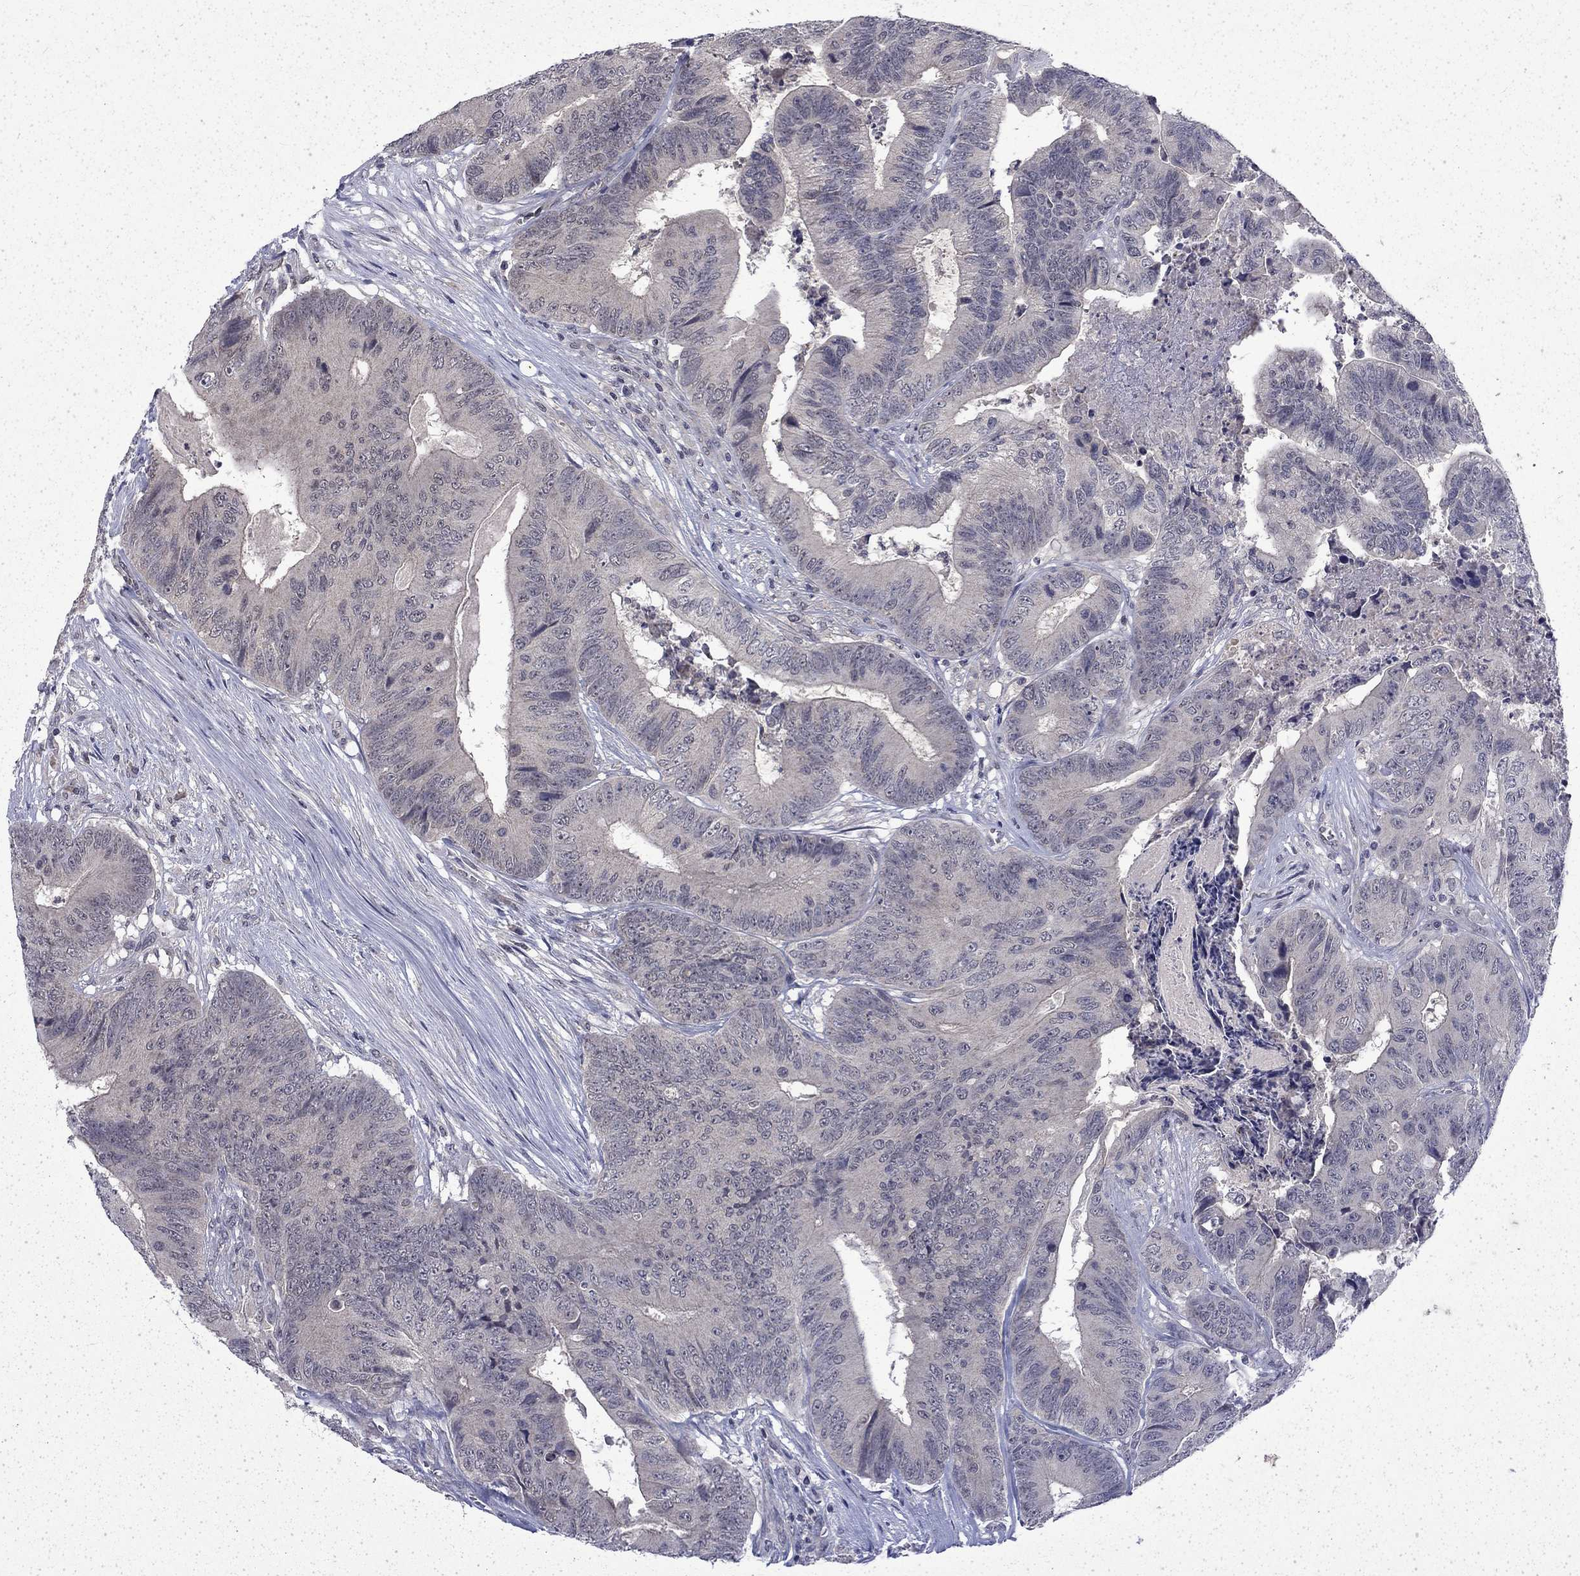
{"staining": {"intensity": "negative", "quantity": "none", "location": "none"}, "tissue": "colorectal cancer", "cell_type": "Tumor cells", "image_type": "cancer", "snomed": [{"axis": "morphology", "description": "Adenocarcinoma, NOS"}, {"axis": "topography", "description": "Colon"}], "caption": "Micrograph shows no significant protein expression in tumor cells of colorectal adenocarcinoma.", "gene": "CHAT", "patient": {"sex": "male", "age": 84}}